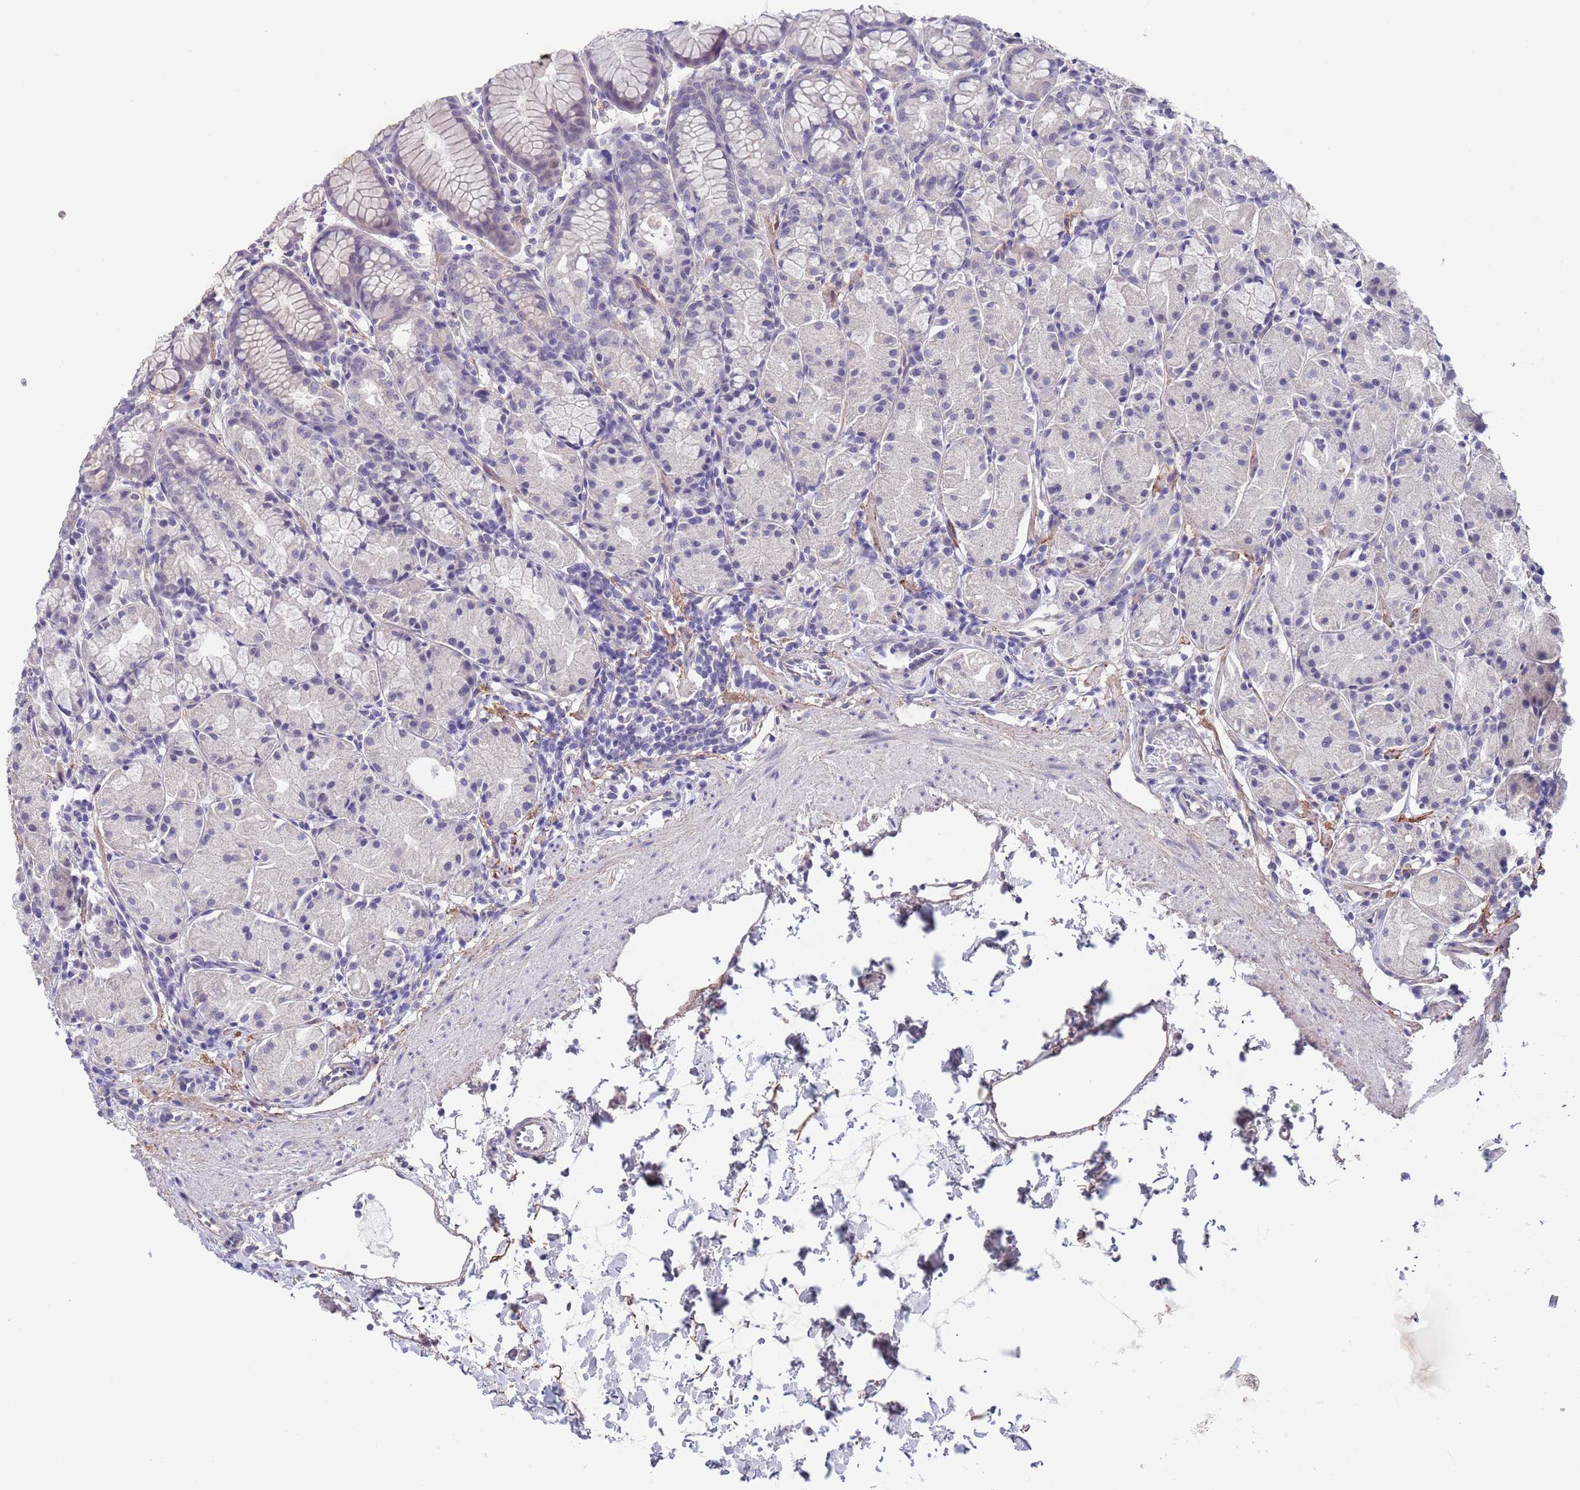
{"staining": {"intensity": "moderate", "quantity": "<25%", "location": "cytoplasmic/membranous"}, "tissue": "stomach", "cell_type": "Glandular cells", "image_type": "normal", "snomed": [{"axis": "morphology", "description": "Normal tissue, NOS"}, {"axis": "topography", "description": "Stomach, upper"}], "caption": "Brown immunohistochemical staining in benign stomach reveals moderate cytoplasmic/membranous positivity in approximately <25% of glandular cells. (Stains: DAB in brown, nuclei in blue, Microscopy: brightfield microscopy at high magnification).", "gene": "RNF169", "patient": {"sex": "male", "age": 47}}